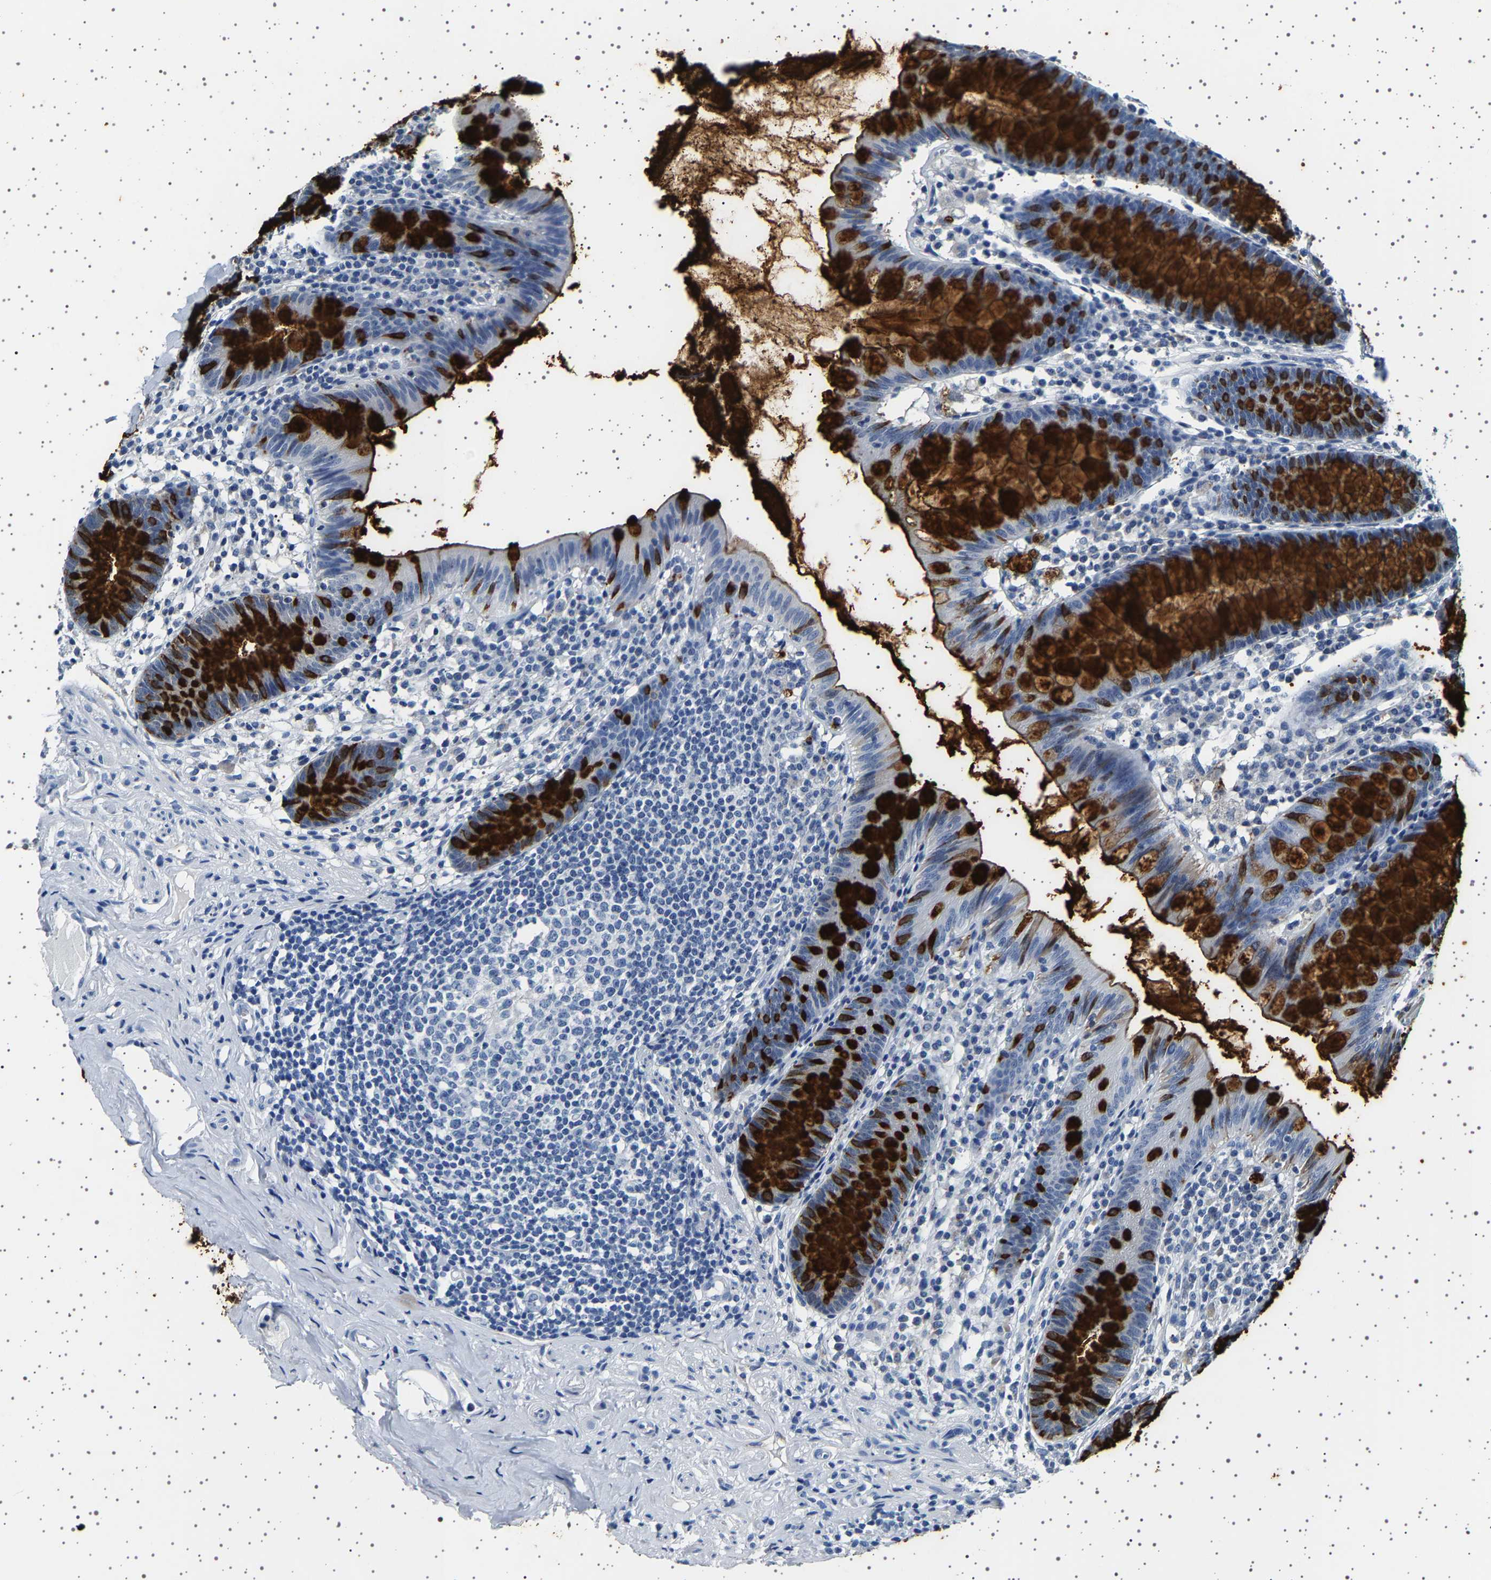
{"staining": {"intensity": "strong", "quantity": "25%-75%", "location": "cytoplasmic/membranous"}, "tissue": "appendix", "cell_type": "Glandular cells", "image_type": "normal", "snomed": [{"axis": "morphology", "description": "Normal tissue, NOS"}, {"axis": "topography", "description": "Appendix"}], "caption": "Immunohistochemistry of unremarkable human appendix shows high levels of strong cytoplasmic/membranous expression in approximately 25%-75% of glandular cells.", "gene": "TFF3", "patient": {"sex": "male", "age": 52}}